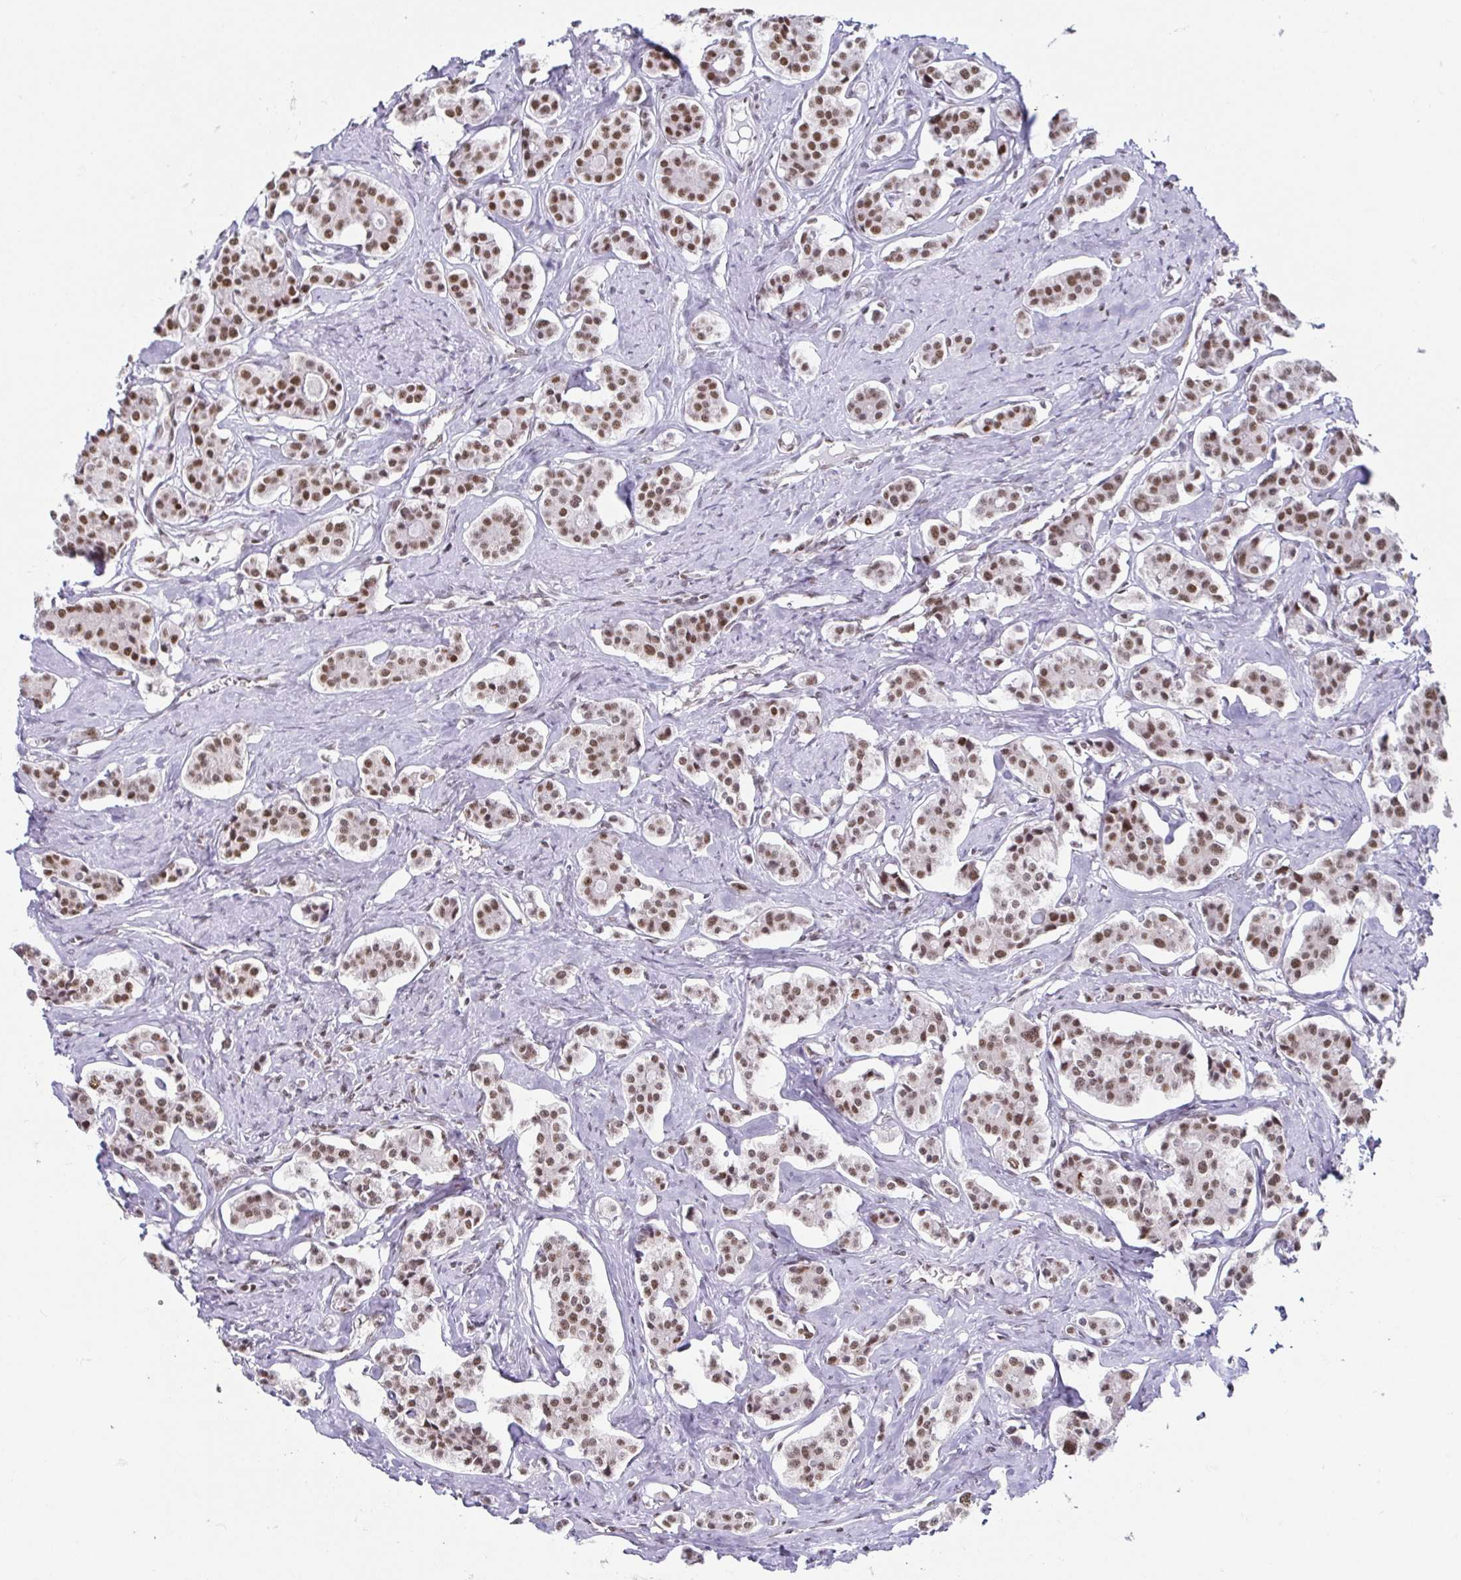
{"staining": {"intensity": "moderate", "quantity": ">75%", "location": "nuclear"}, "tissue": "carcinoid", "cell_type": "Tumor cells", "image_type": "cancer", "snomed": [{"axis": "morphology", "description": "Carcinoid, malignant, NOS"}, {"axis": "topography", "description": "Small intestine"}], "caption": "Carcinoid stained with a brown dye displays moderate nuclear positive positivity in approximately >75% of tumor cells.", "gene": "EWSR1", "patient": {"sex": "male", "age": 63}}